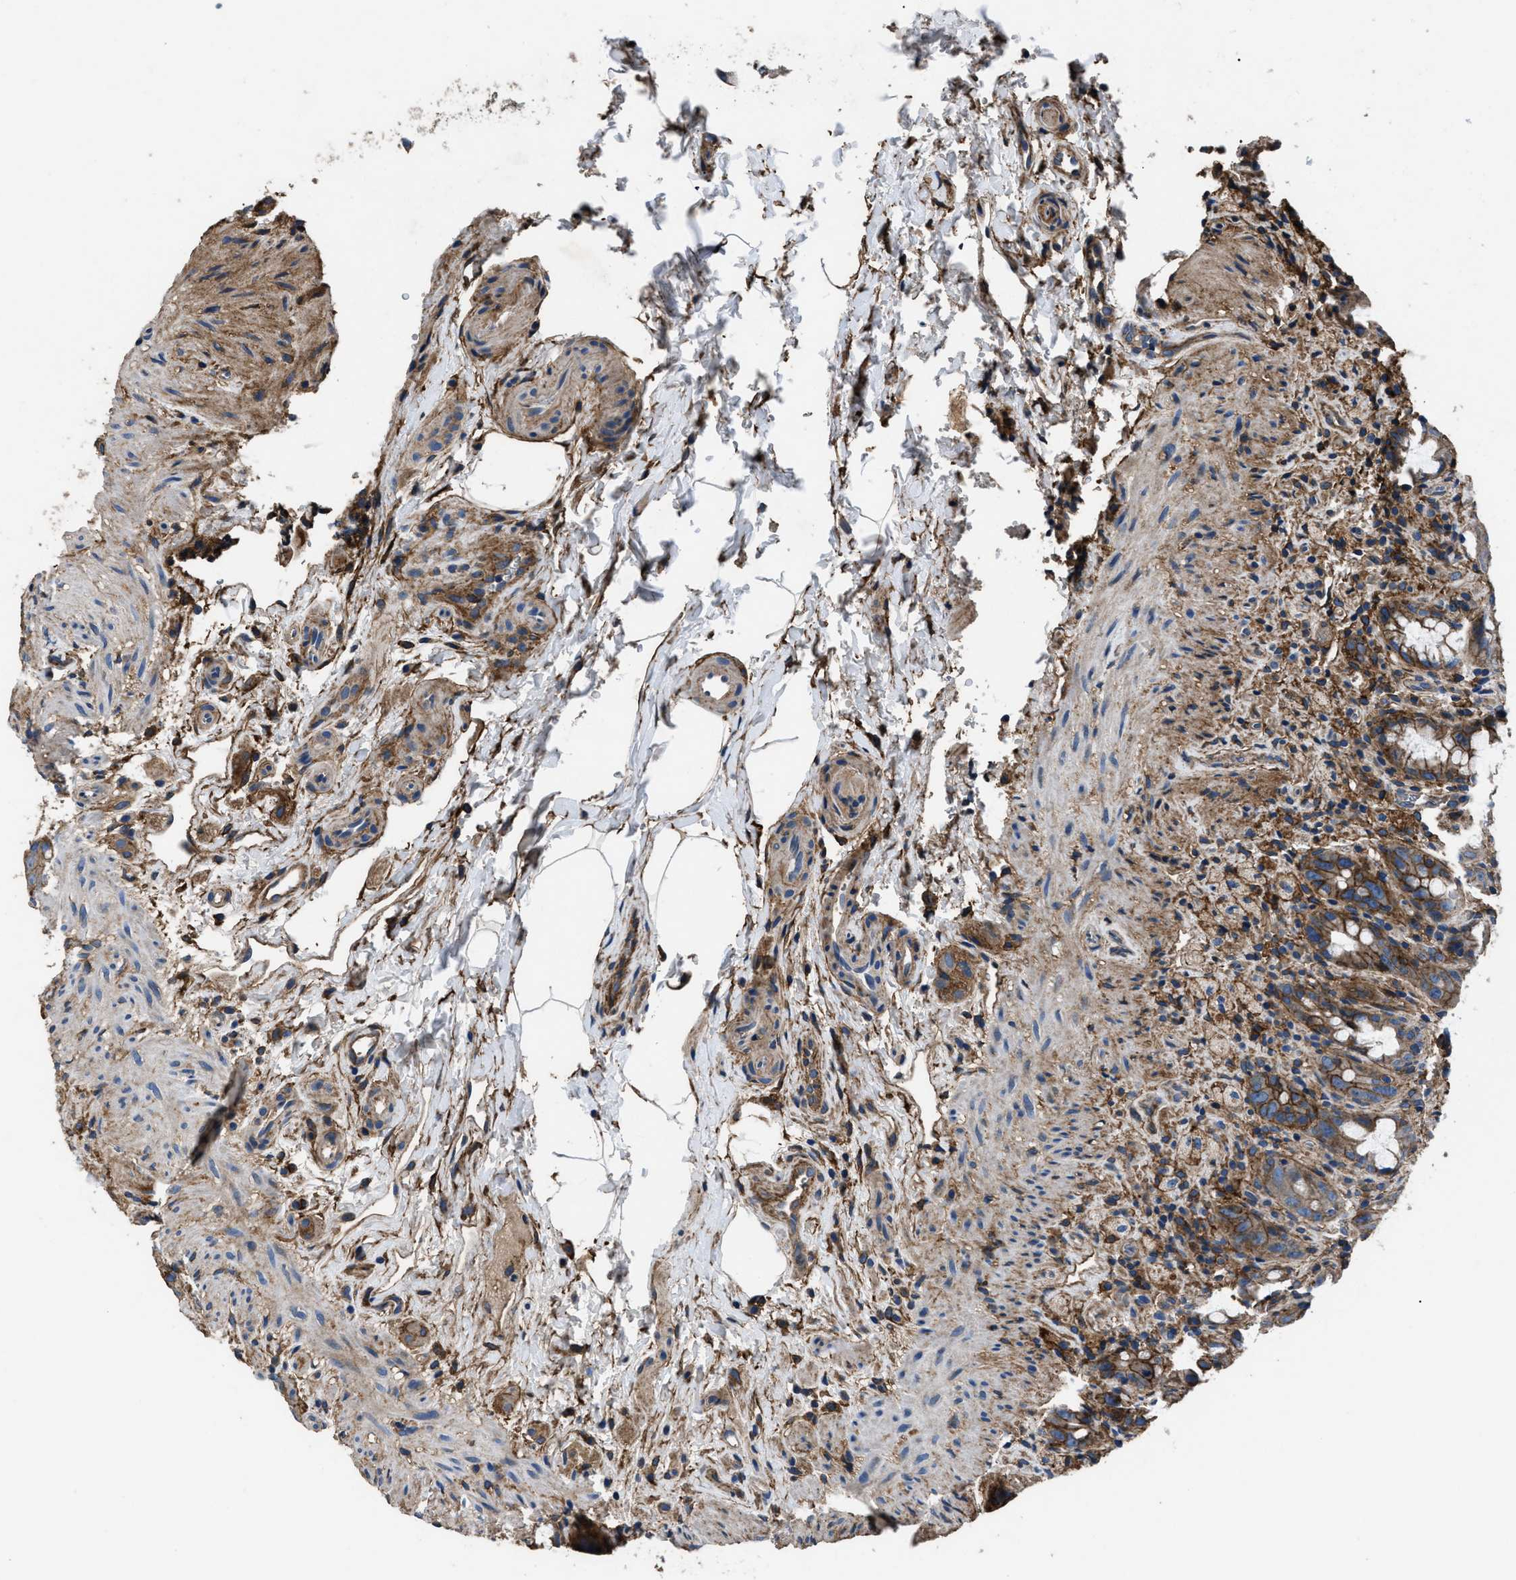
{"staining": {"intensity": "strong", "quantity": "25%-75%", "location": "cytoplasmic/membranous"}, "tissue": "rectum", "cell_type": "Glandular cells", "image_type": "normal", "snomed": [{"axis": "morphology", "description": "Normal tissue, NOS"}, {"axis": "topography", "description": "Rectum"}], "caption": "An image showing strong cytoplasmic/membranous expression in approximately 25%-75% of glandular cells in normal rectum, as visualized by brown immunohistochemical staining.", "gene": "CD276", "patient": {"sex": "male", "age": 44}}